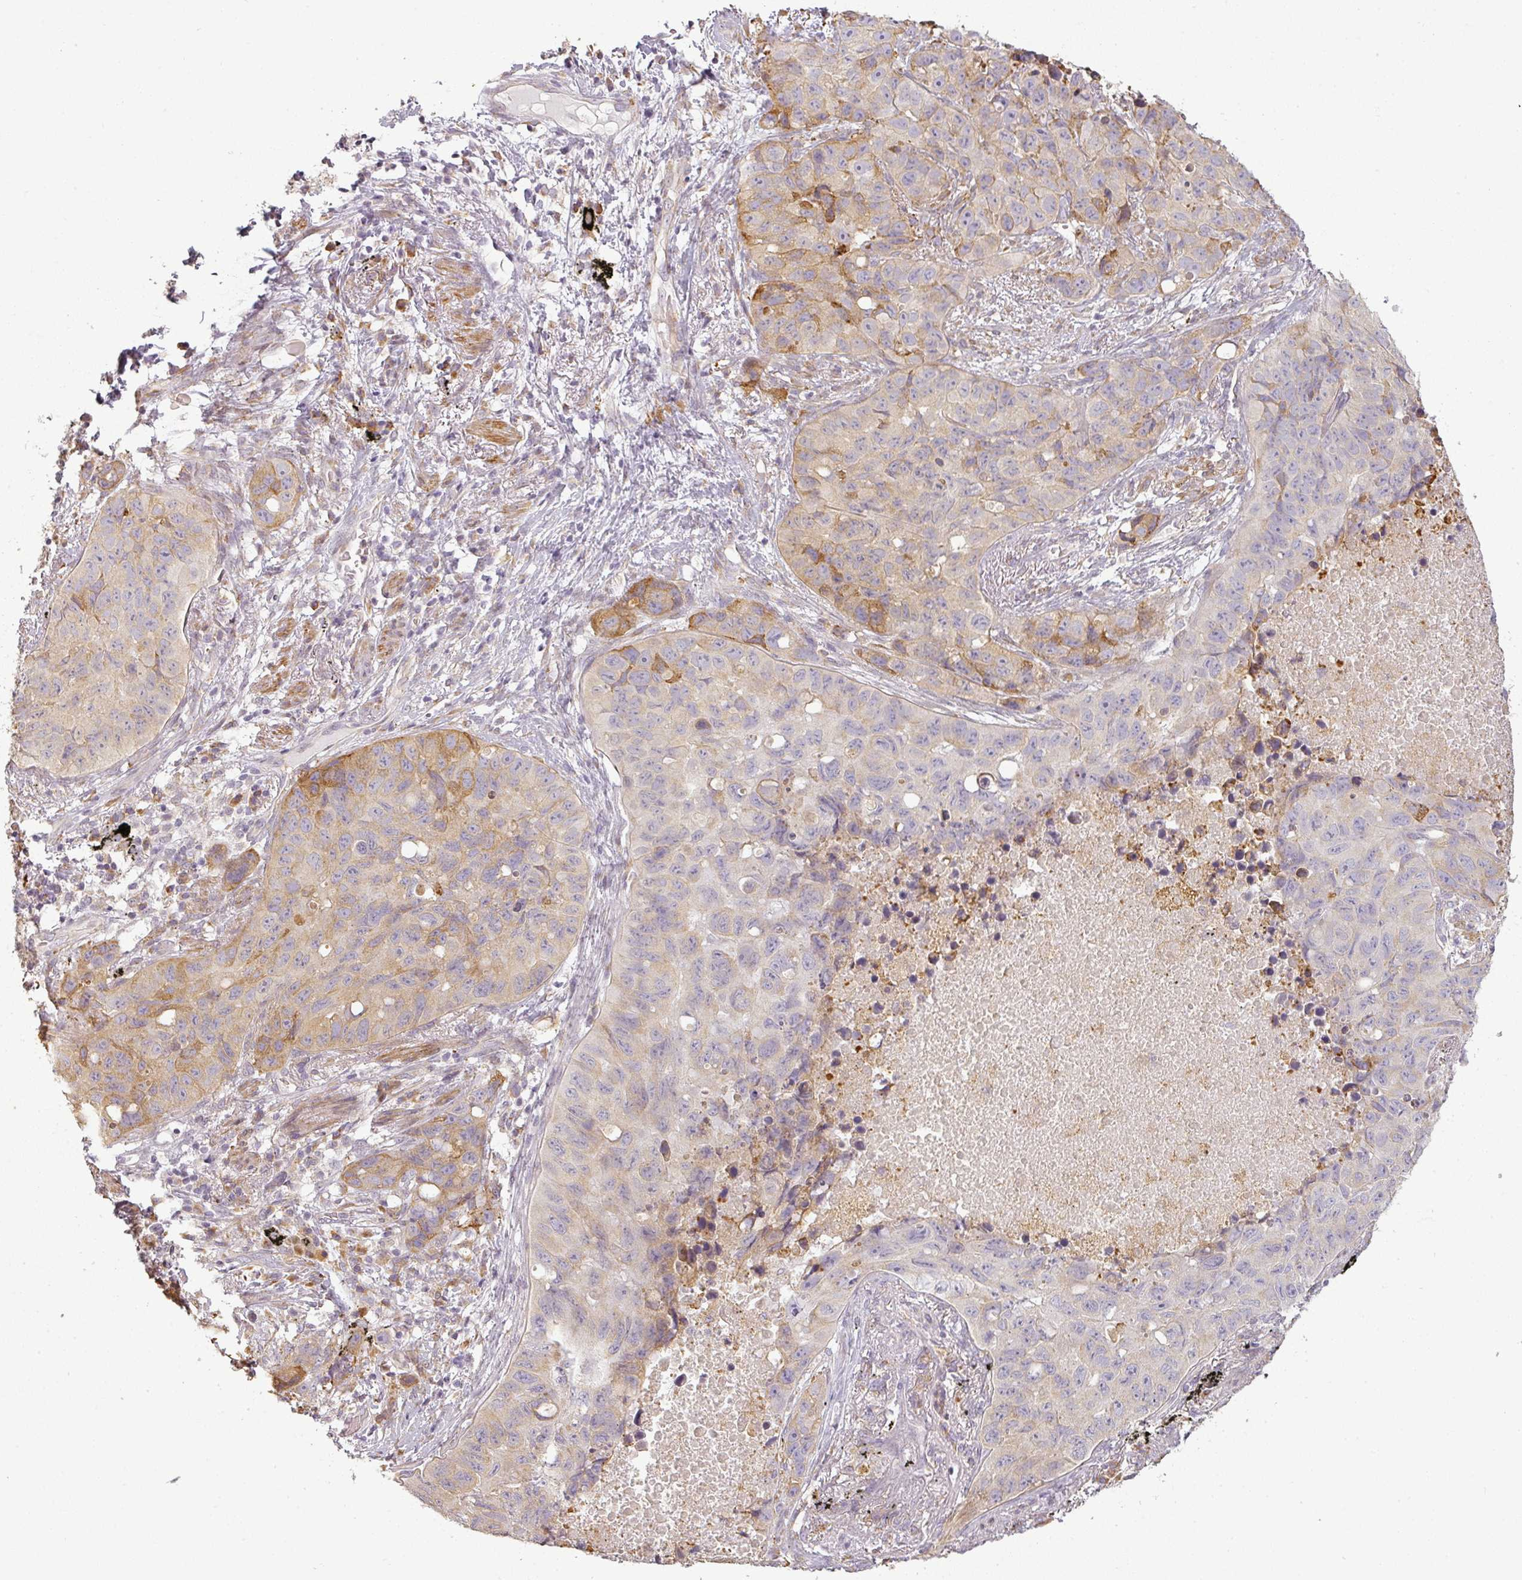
{"staining": {"intensity": "moderate", "quantity": "<25%", "location": "cytoplasmic/membranous"}, "tissue": "lung cancer", "cell_type": "Tumor cells", "image_type": "cancer", "snomed": [{"axis": "morphology", "description": "Squamous cell carcinoma, NOS"}, {"axis": "topography", "description": "Lung"}], "caption": "Protein expression by immunohistochemistry (IHC) exhibits moderate cytoplasmic/membranous expression in about <25% of tumor cells in lung cancer (squamous cell carcinoma).", "gene": "CCDC144A", "patient": {"sex": "male", "age": 60}}